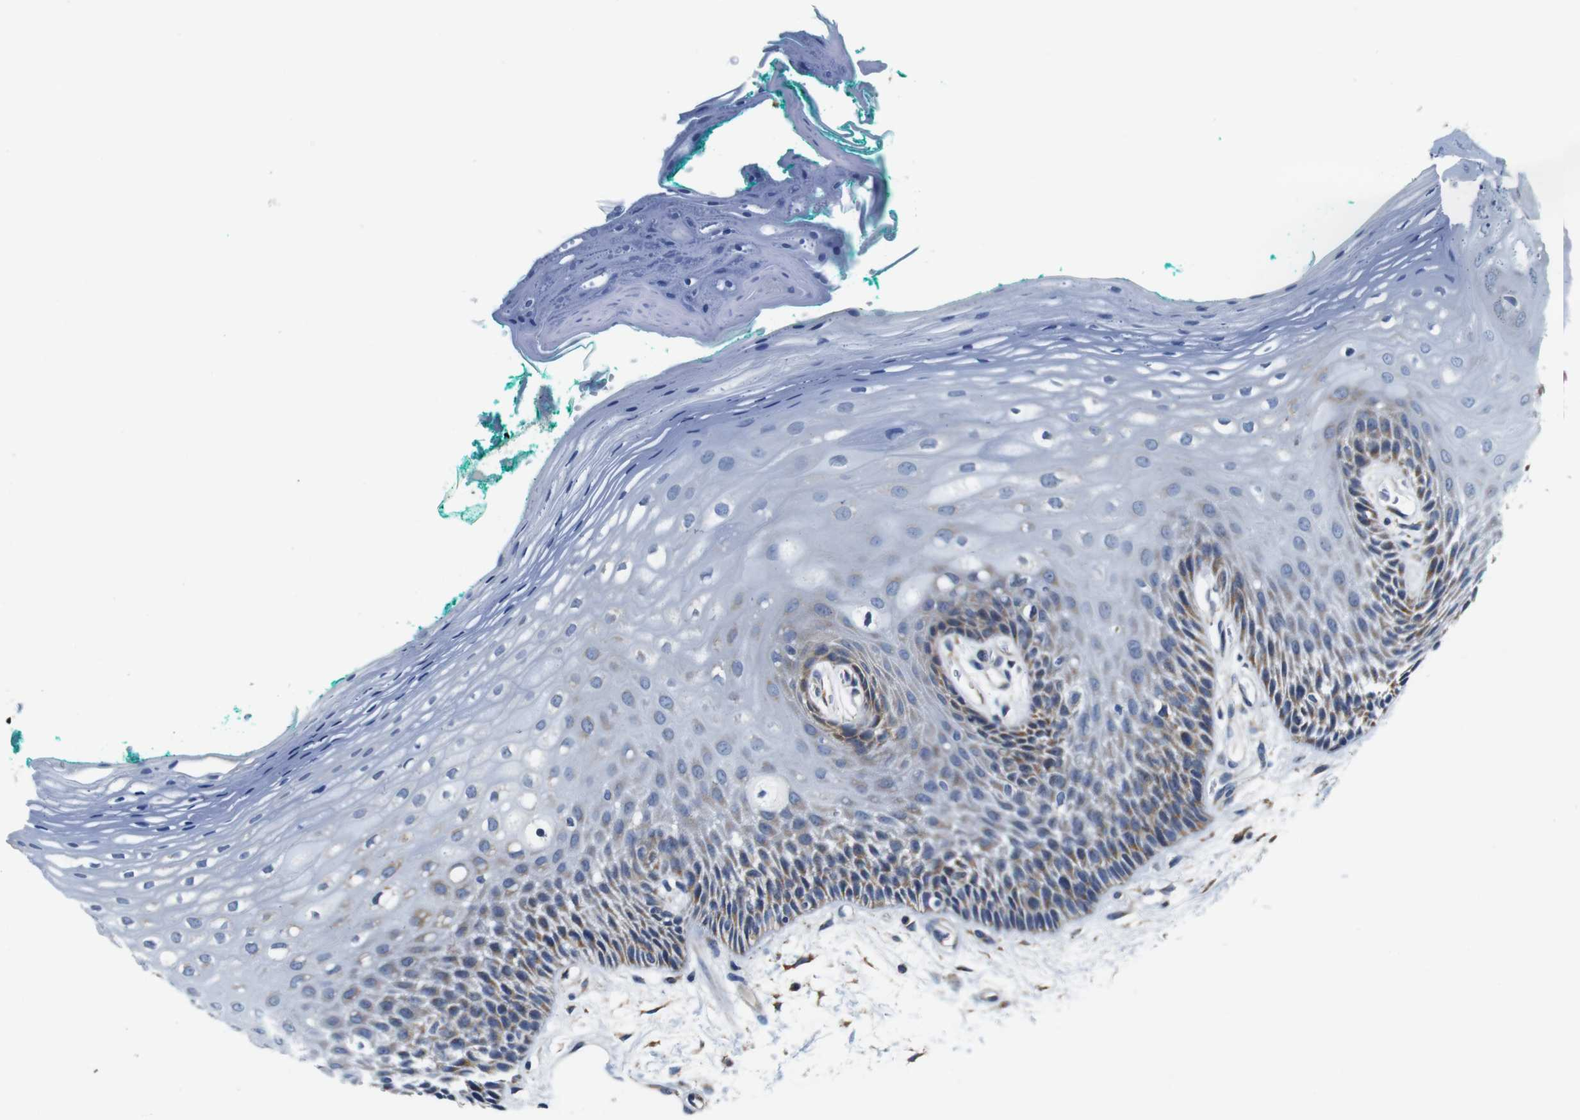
{"staining": {"intensity": "weak", "quantity": "25%-75%", "location": "cytoplasmic/membranous"}, "tissue": "oral mucosa", "cell_type": "Squamous epithelial cells", "image_type": "normal", "snomed": [{"axis": "morphology", "description": "Normal tissue, NOS"}, {"axis": "topography", "description": "Skeletal muscle"}, {"axis": "topography", "description": "Oral tissue"}, {"axis": "topography", "description": "Peripheral nerve tissue"}], "caption": "A brown stain shows weak cytoplasmic/membranous expression of a protein in squamous epithelial cells of normal human oral mucosa.", "gene": "LRP4", "patient": {"sex": "female", "age": 84}}